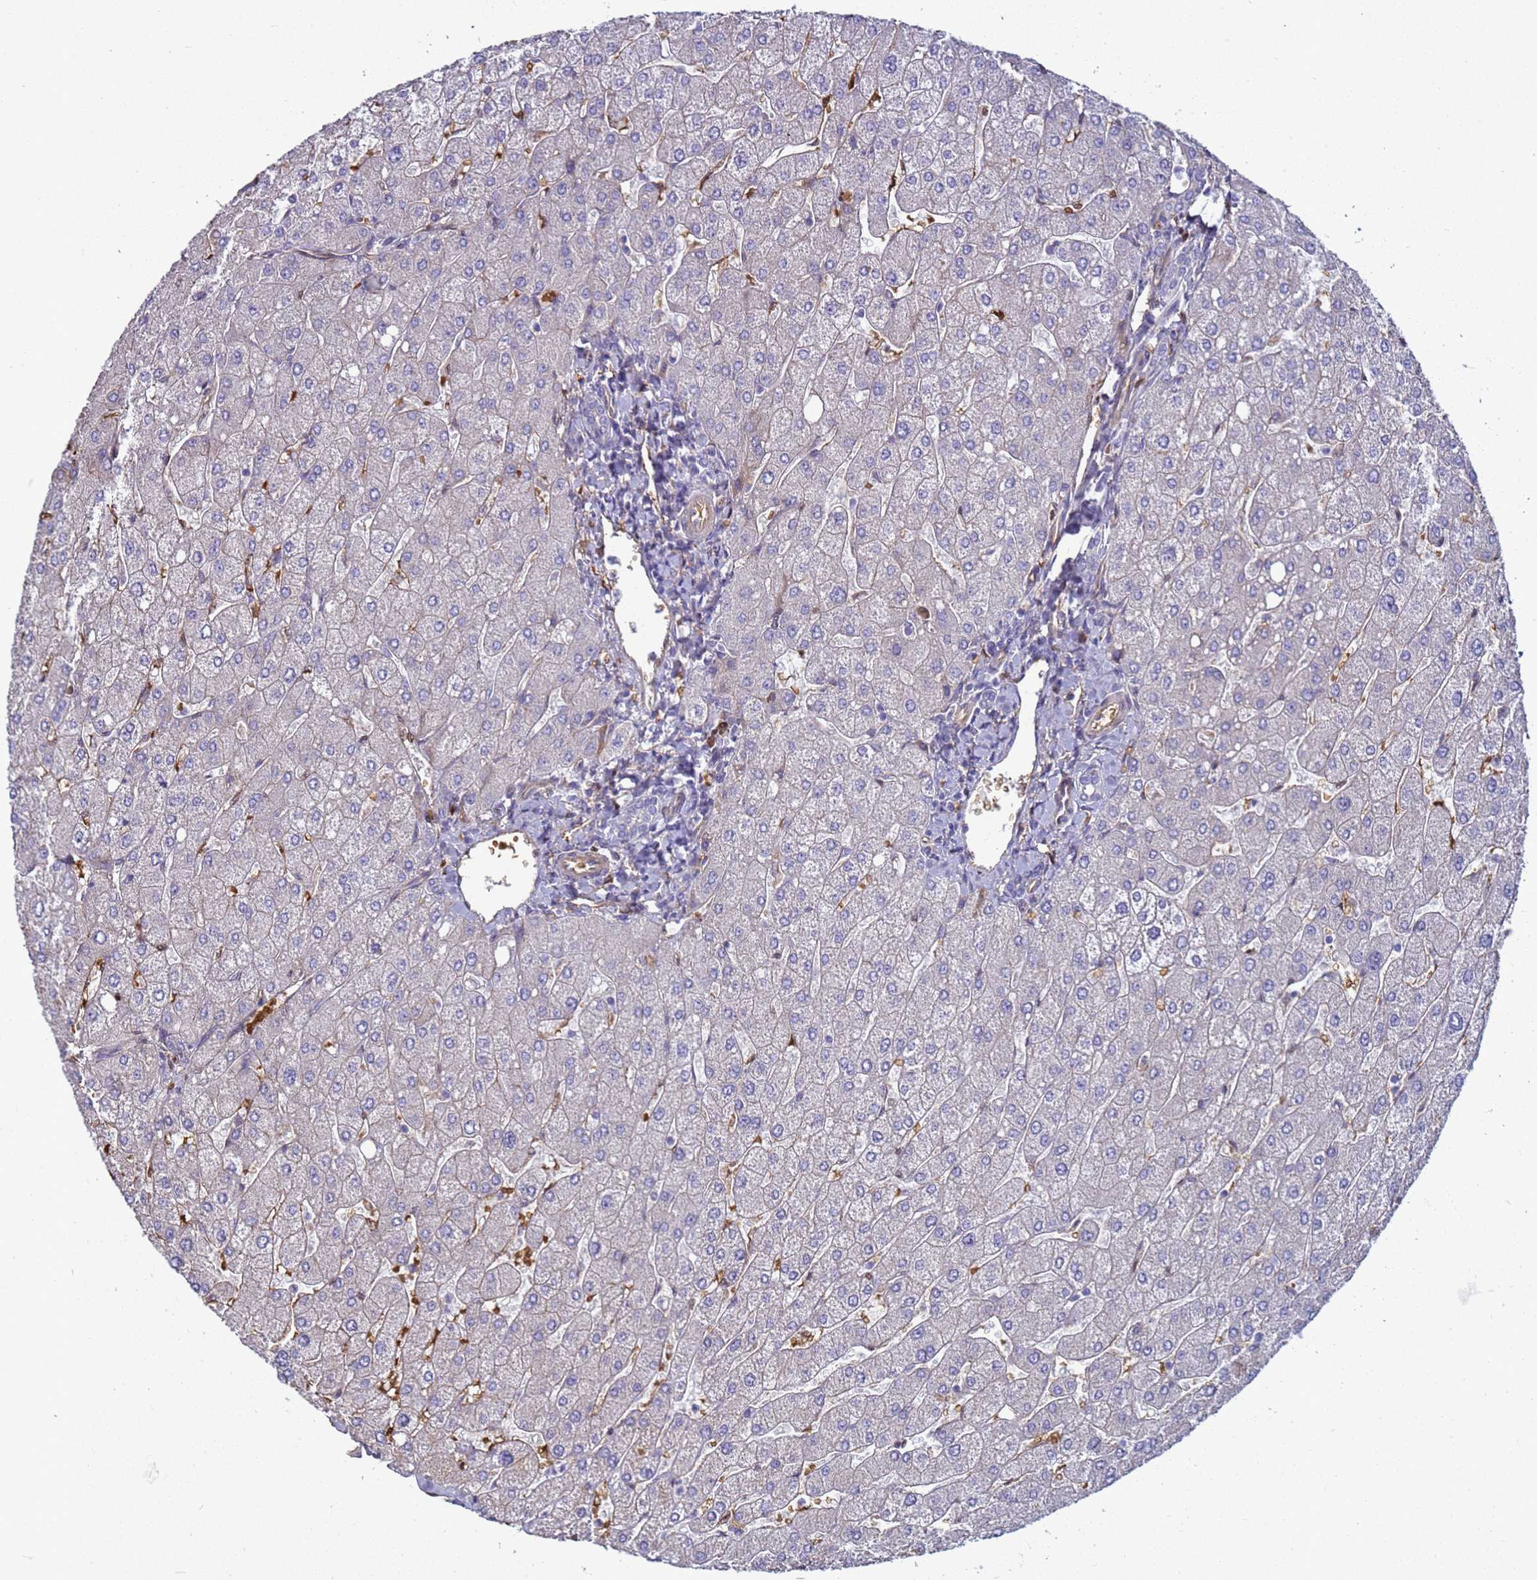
{"staining": {"intensity": "negative", "quantity": "none", "location": "none"}, "tissue": "liver", "cell_type": "Cholangiocytes", "image_type": "normal", "snomed": [{"axis": "morphology", "description": "Normal tissue, NOS"}, {"axis": "topography", "description": "Liver"}], "caption": "Immunohistochemistry of normal liver reveals no staining in cholangiocytes.", "gene": "SGIP1", "patient": {"sex": "male", "age": 55}}